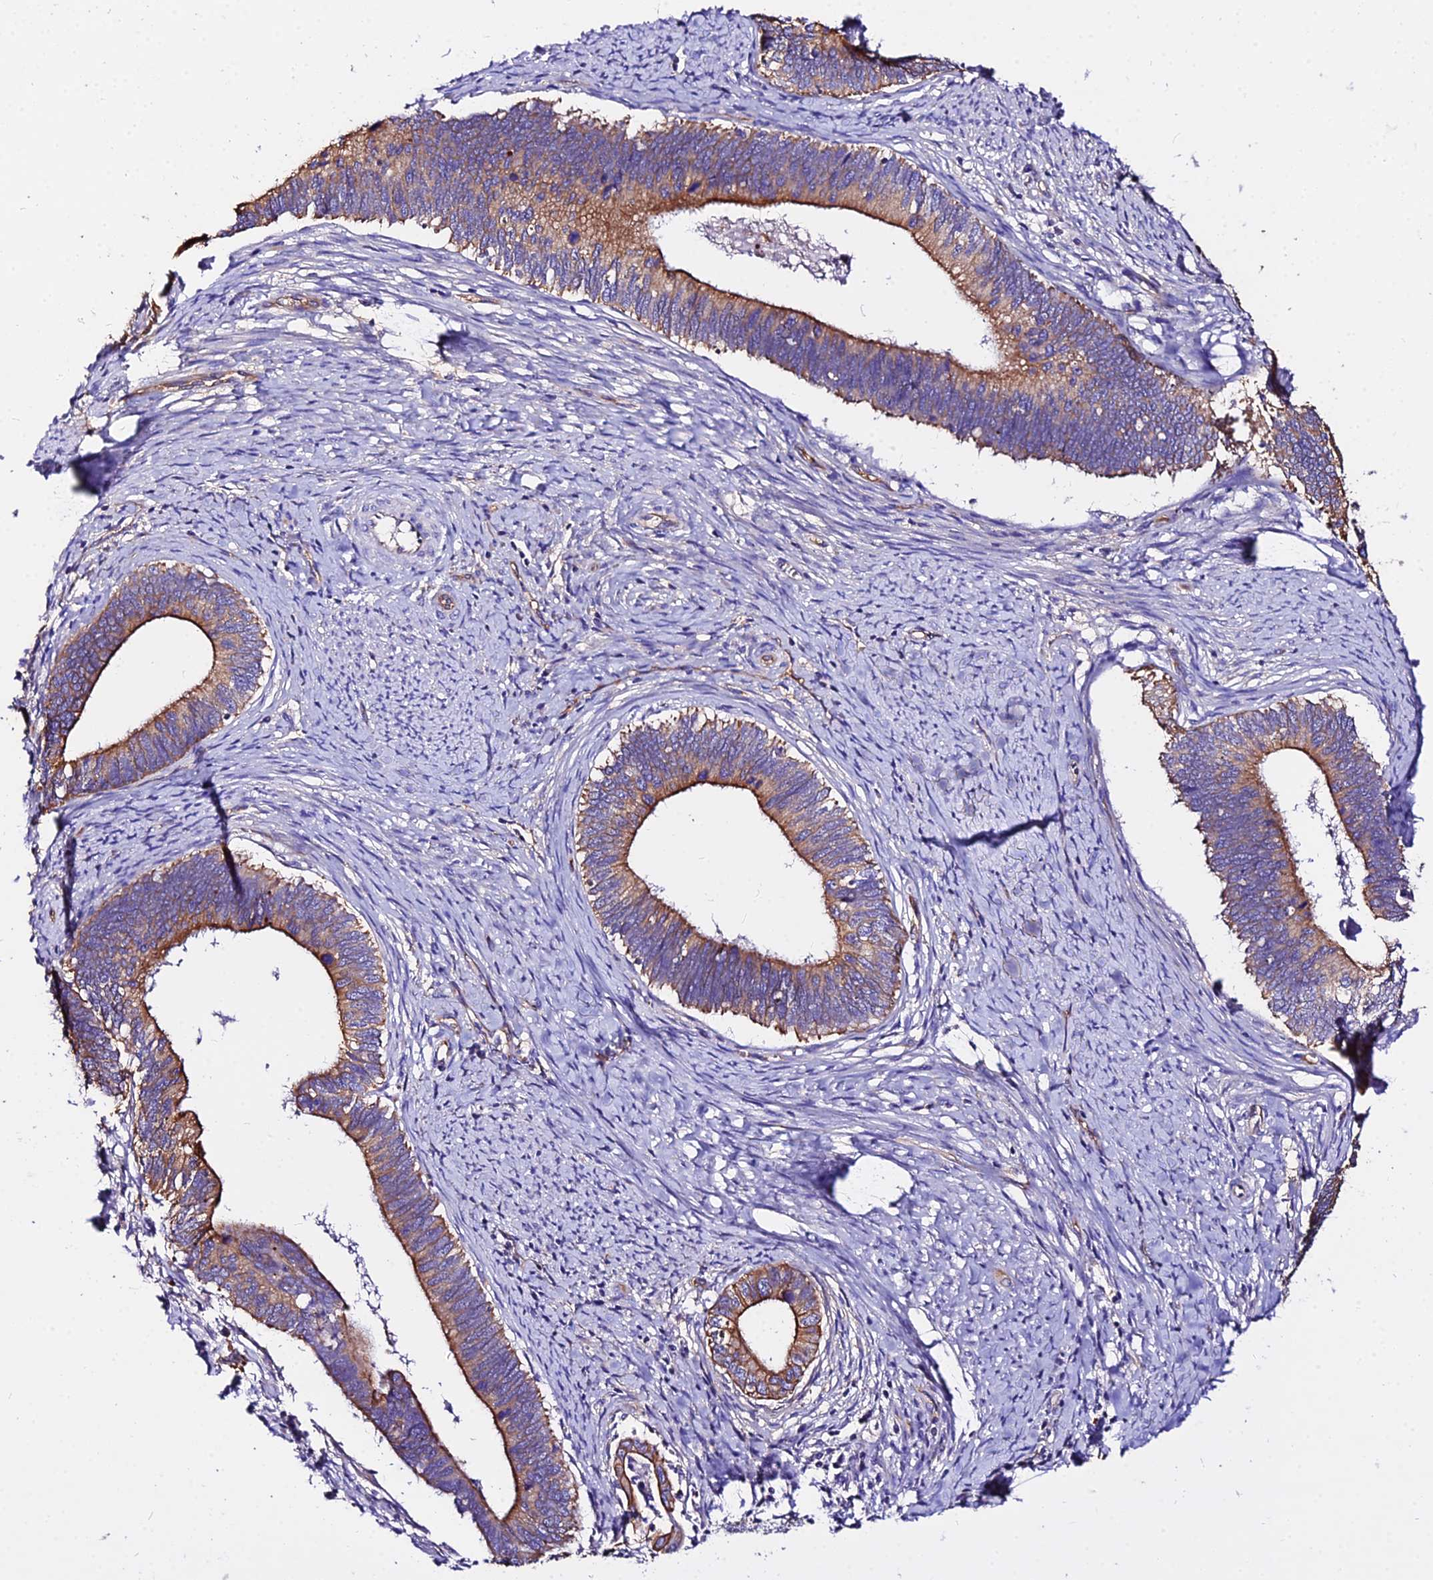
{"staining": {"intensity": "moderate", "quantity": ">75%", "location": "cytoplasmic/membranous"}, "tissue": "cervical cancer", "cell_type": "Tumor cells", "image_type": "cancer", "snomed": [{"axis": "morphology", "description": "Adenocarcinoma, NOS"}, {"axis": "topography", "description": "Cervix"}], "caption": "Immunohistochemistry (IHC) (DAB (3,3'-diaminobenzidine)) staining of human cervical adenocarcinoma reveals moderate cytoplasmic/membranous protein staining in about >75% of tumor cells. (brown staining indicates protein expression, while blue staining denotes nuclei).", "gene": "DAW1", "patient": {"sex": "female", "age": 42}}